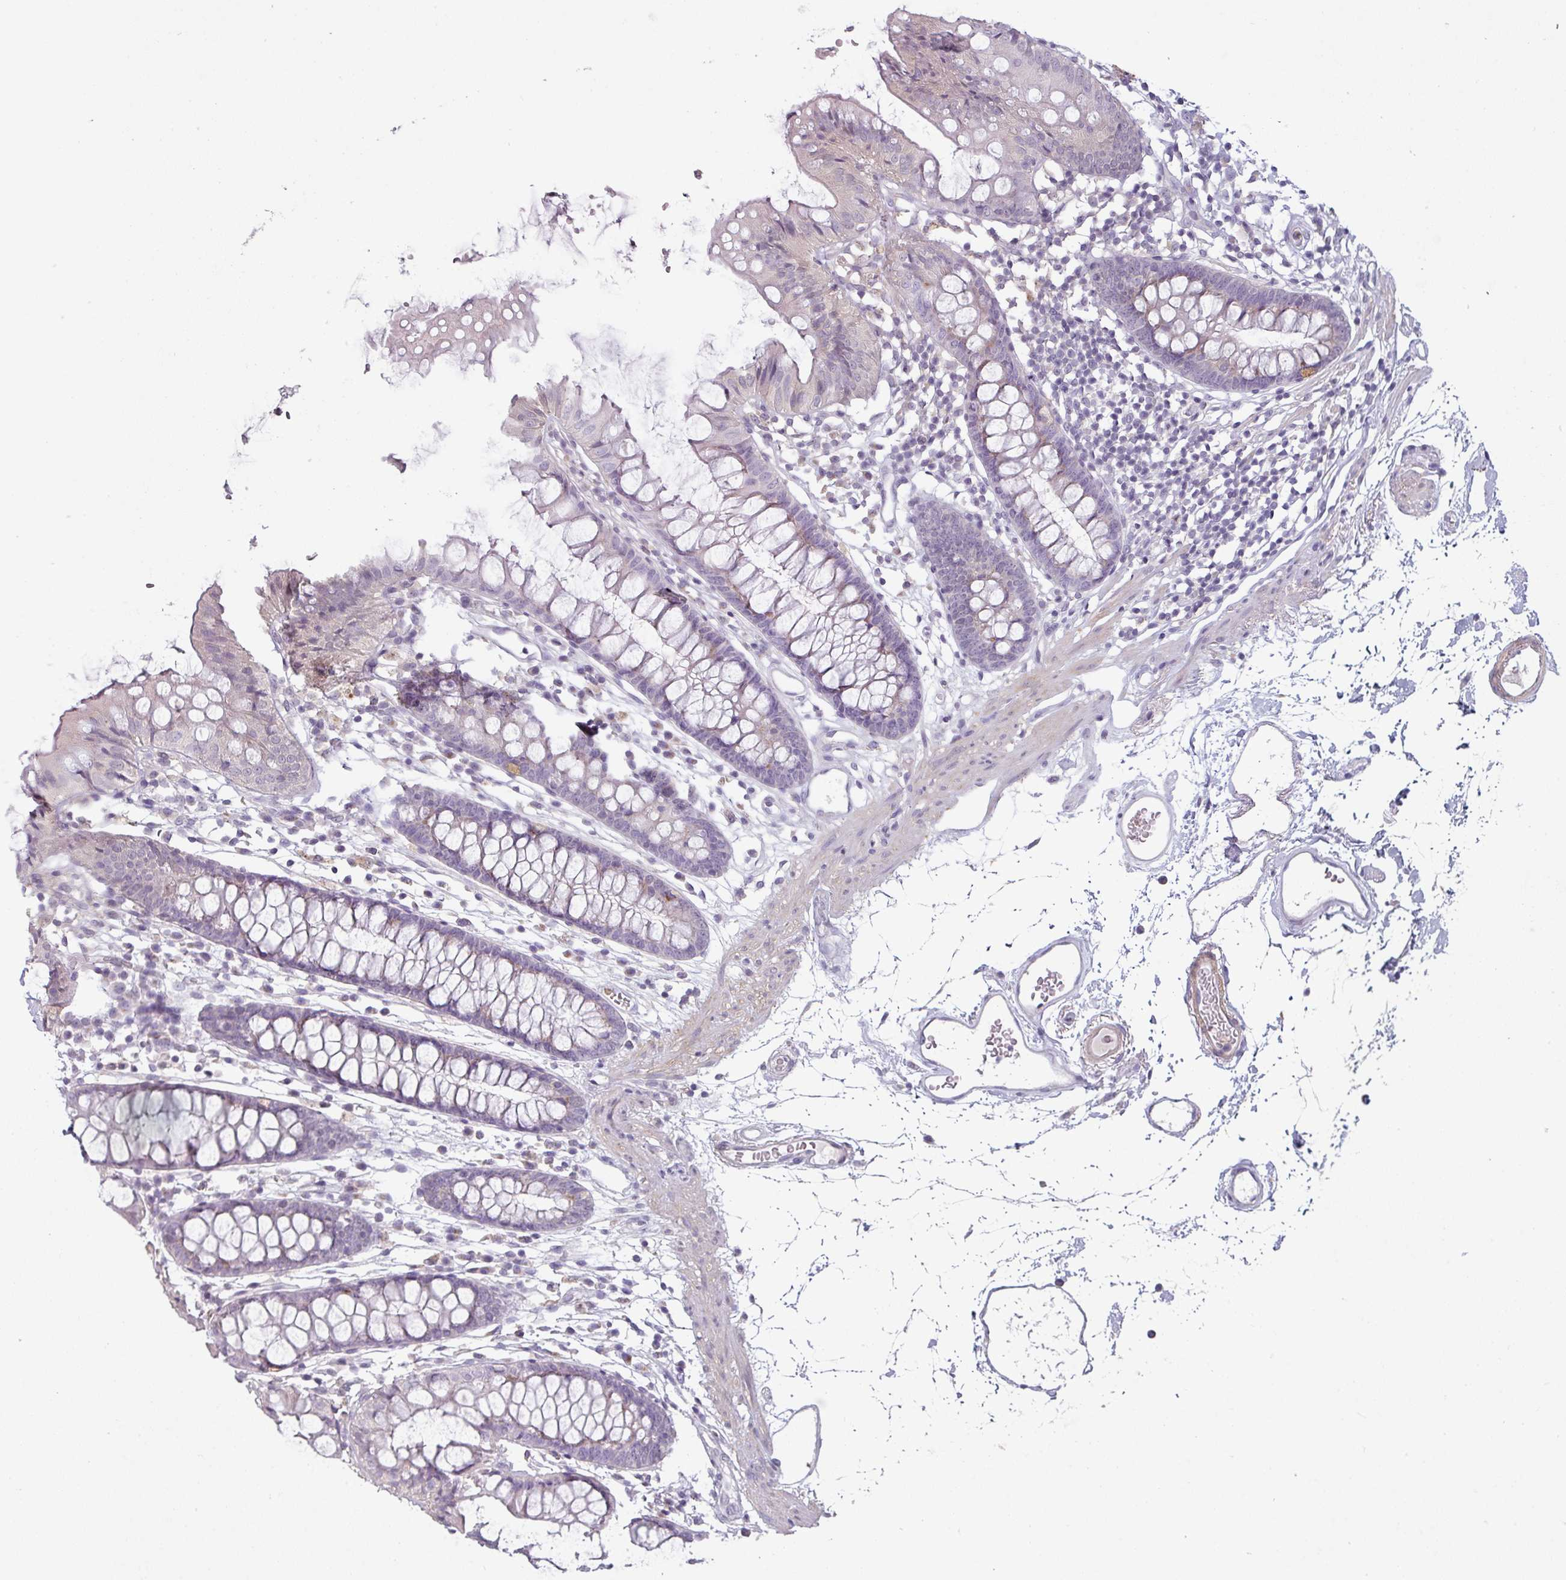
{"staining": {"intensity": "moderate", "quantity": "25%-75%", "location": "cytoplasmic/membranous"}, "tissue": "colon", "cell_type": "Endothelial cells", "image_type": "normal", "snomed": [{"axis": "morphology", "description": "Normal tissue, NOS"}, {"axis": "topography", "description": "Colon"}], "caption": "DAB immunohistochemical staining of normal human colon displays moderate cytoplasmic/membranous protein staining in approximately 25%-75% of endothelial cells.", "gene": "MAGEC3", "patient": {"sex": "female", "age": 84}}